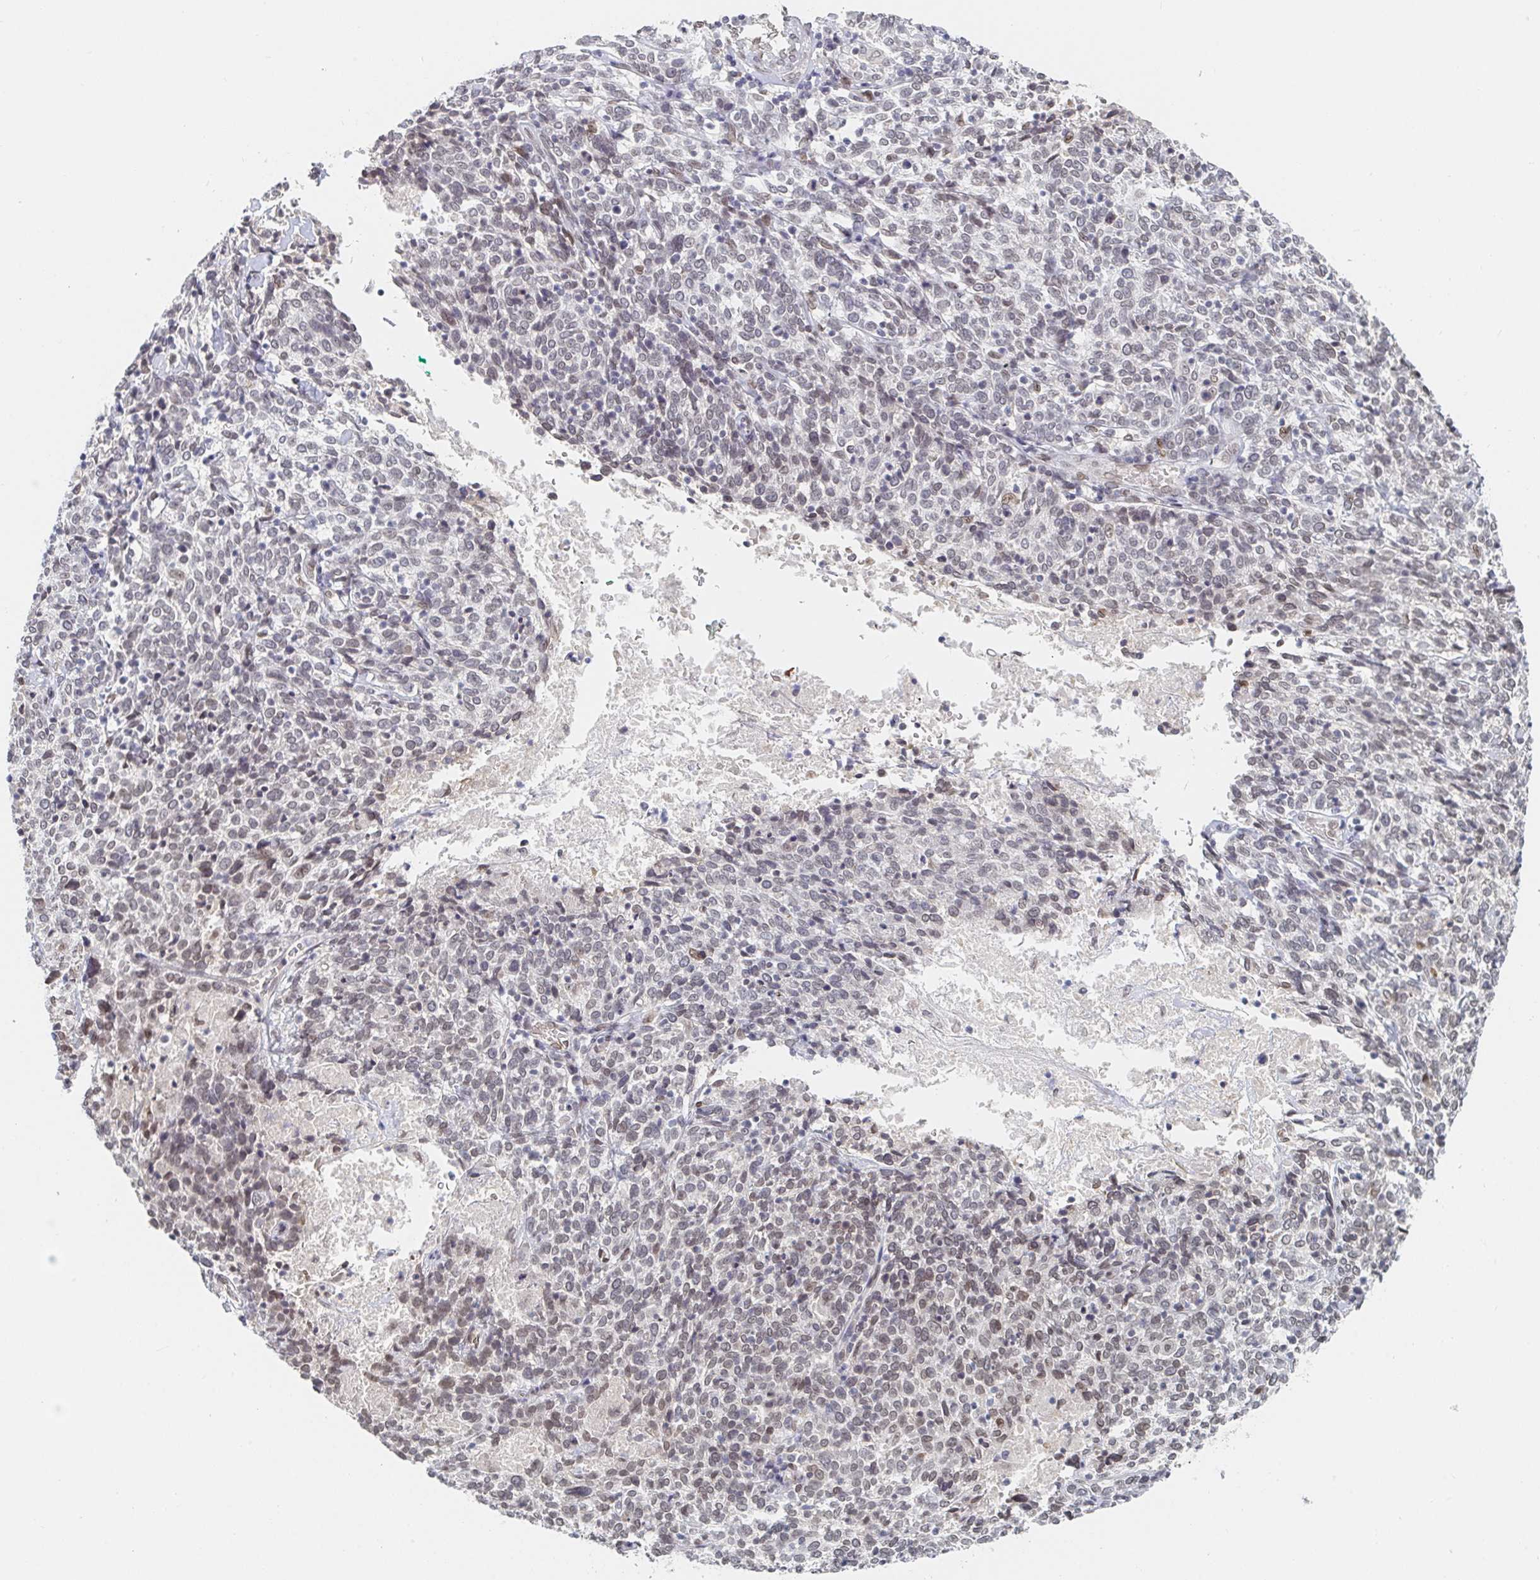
{"staining": {"intensity": "weak", "quantity": "<25%", "location": "nuclear"}, "tissue": "cervical cancer", "cell_type": "Tumor cells", "image_type": "cancer", "snomed": [{"axis": "morphology", "description": "Squamous cell carcinoma, NOS"}, {"axis": "topography", "description": "Cervix"}], "caption": "A high-resolution image shows IHC staining of cervical cancer, which displays no significant staining in tumor cells.", "gene": "CHD2", "patient": {"sex": "female", "age": 46}}